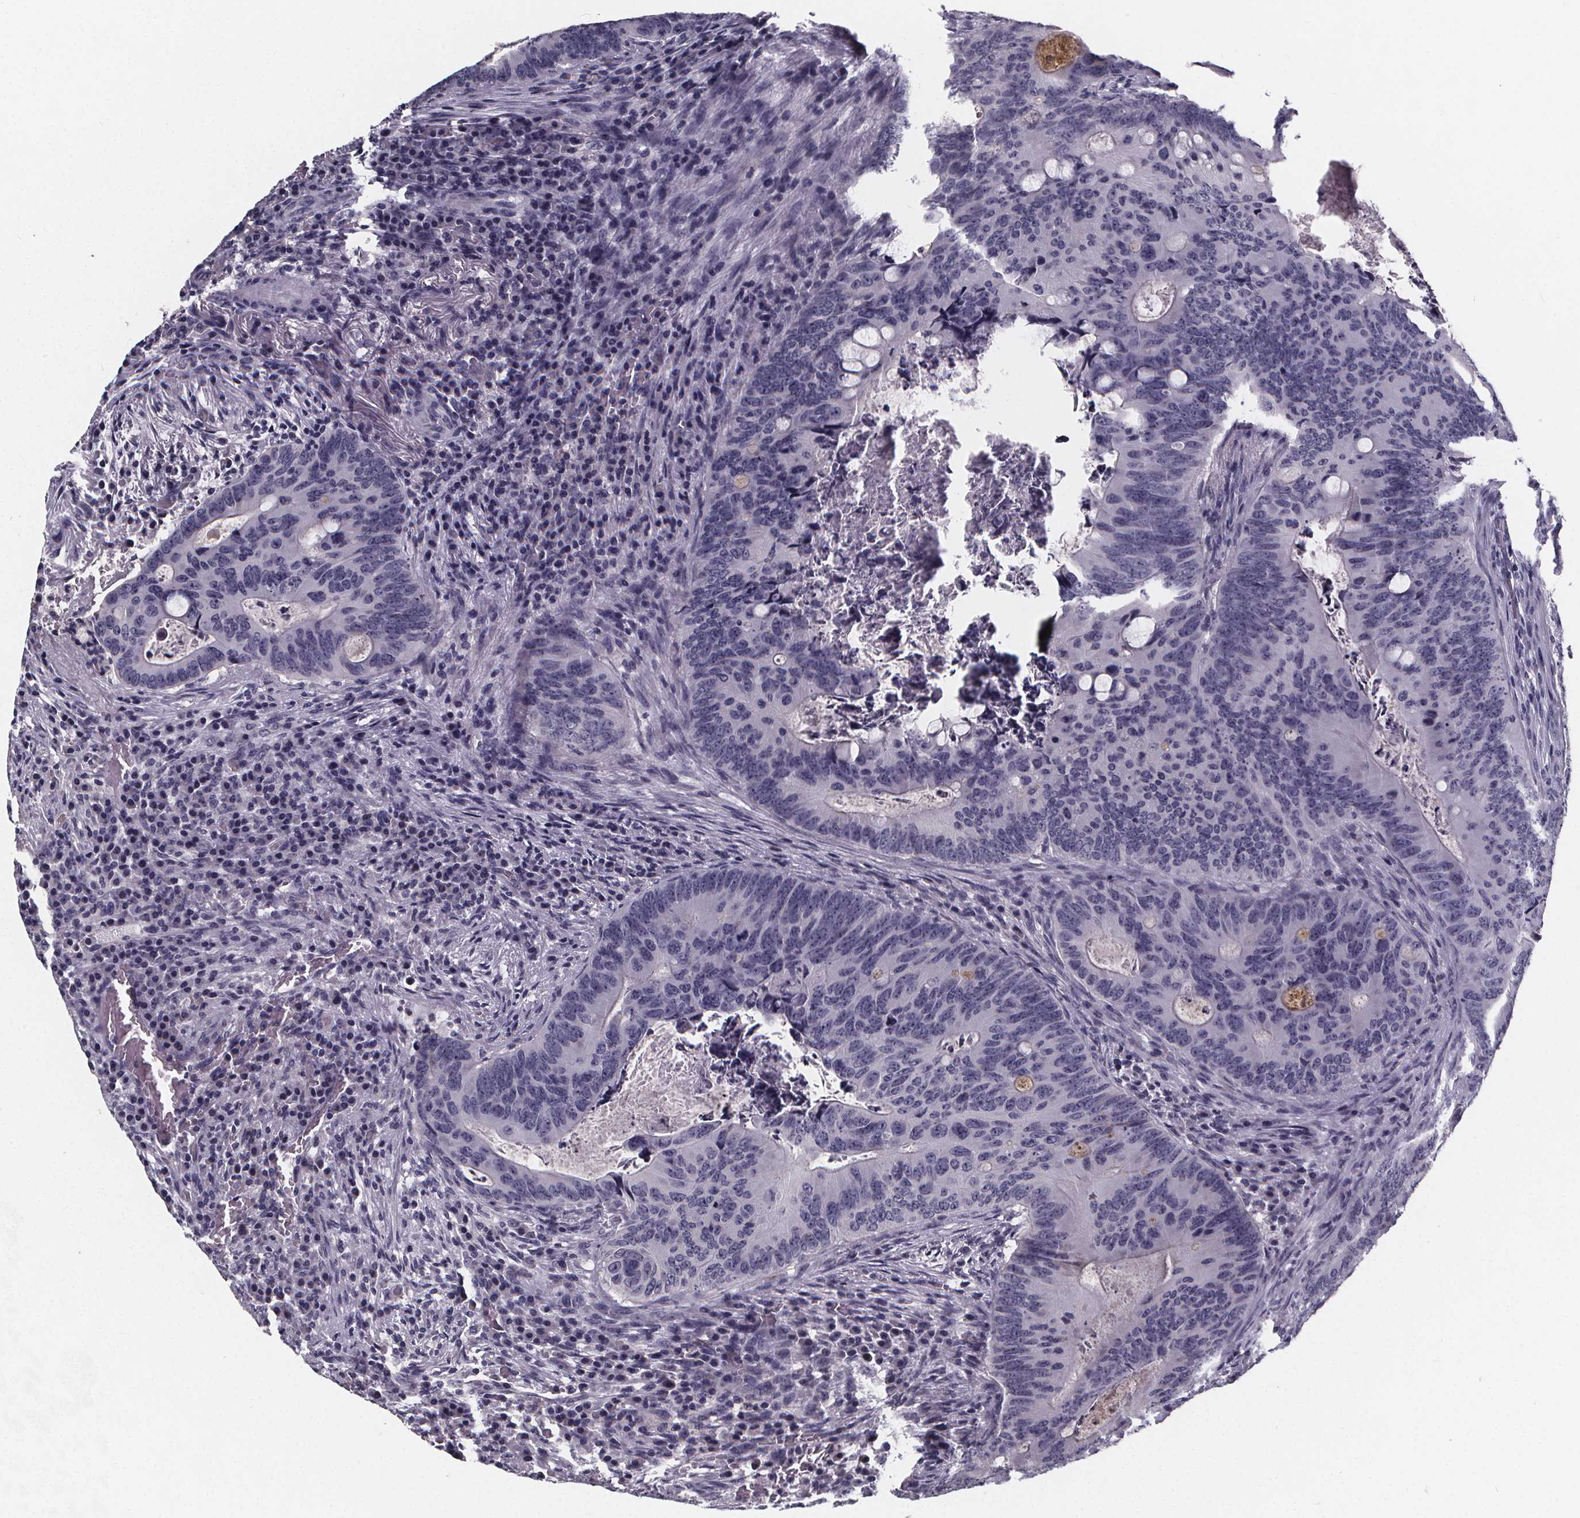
{"staining": {"intensity": "negative", "quantity": "none", "location": "none"}, "tissue": "colorectal cancer", "cell_type": "Tumor cells", "image_type": "cancer", "snomed": [{"axis": "morphology", "description": "Adenocarcinoma, NOS"}, {"axis": "topography", "description": "Colon"}], "caption": "Colorectal cancer (adenocarcinoma) was stained to show a protein in brown. There is no significant staining in tumor cells.", "gene": "AGT", "patient": {"sex": "female", "age": 74}}